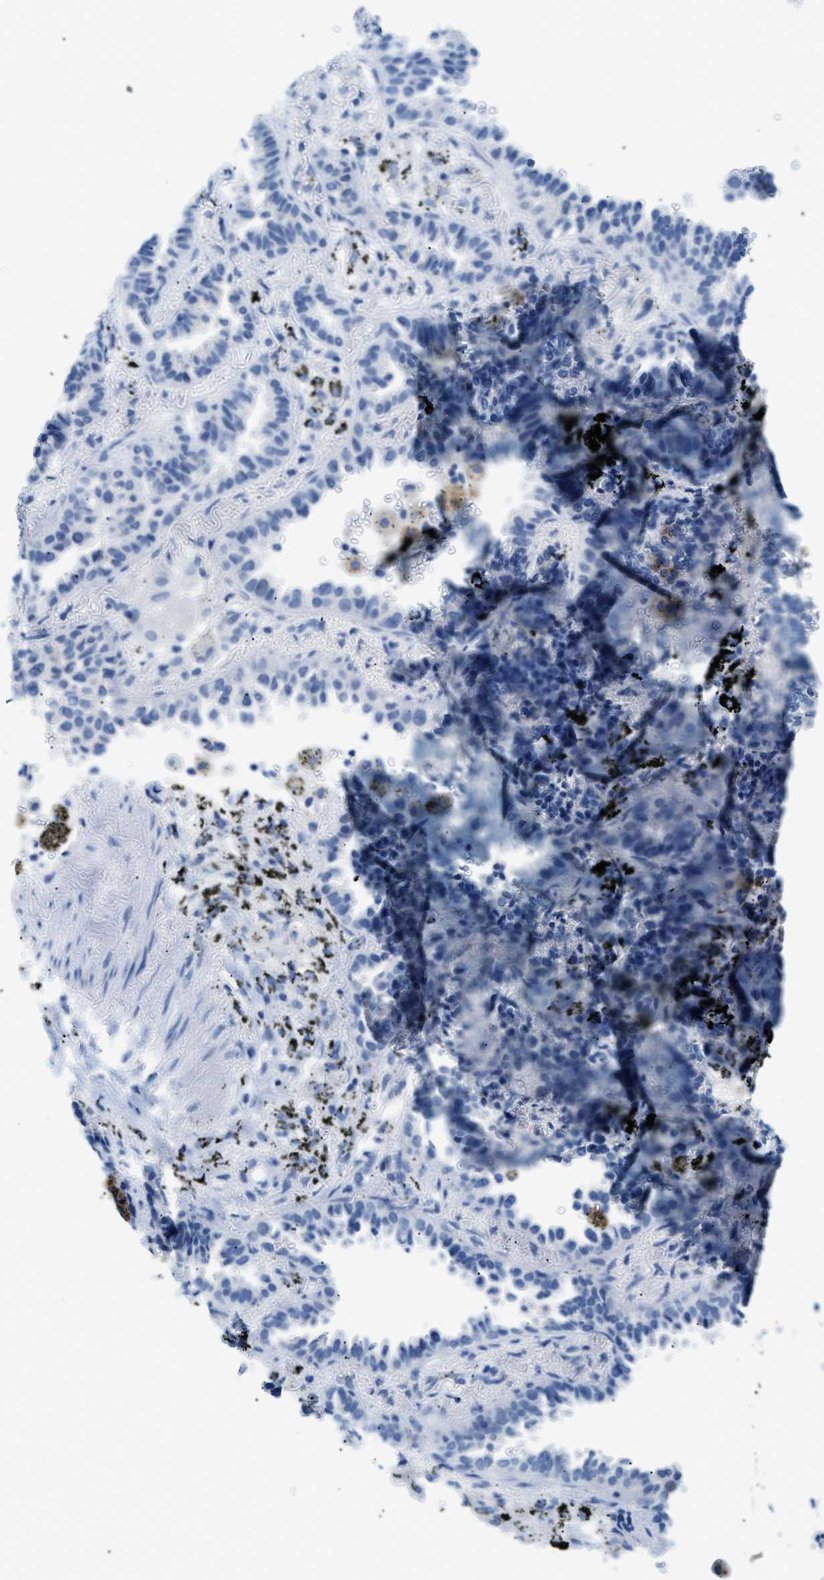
{"staining": {"intensity": "negative", "quantity": "none", "location": "none"}, "tissue": "lung cancer", "cell_type": "Tumor cells", "image_type": "cancer", "snomed": [{"axis": "morphology", "description": "Normal tissue, NOS"}, {"axis": "morphology", "description": "Adenocarcinoma, NOS"}, {"axis": "topography", "description": "Lung"}], "caption": "DAB (3,3'-diaminobenzidine) immunohistochemical staining of lung adenocarcinoma displays no significant positivity in tumor cells.", "gene": "FDCSP", "patient": {"sex": "male", "age": 59}}